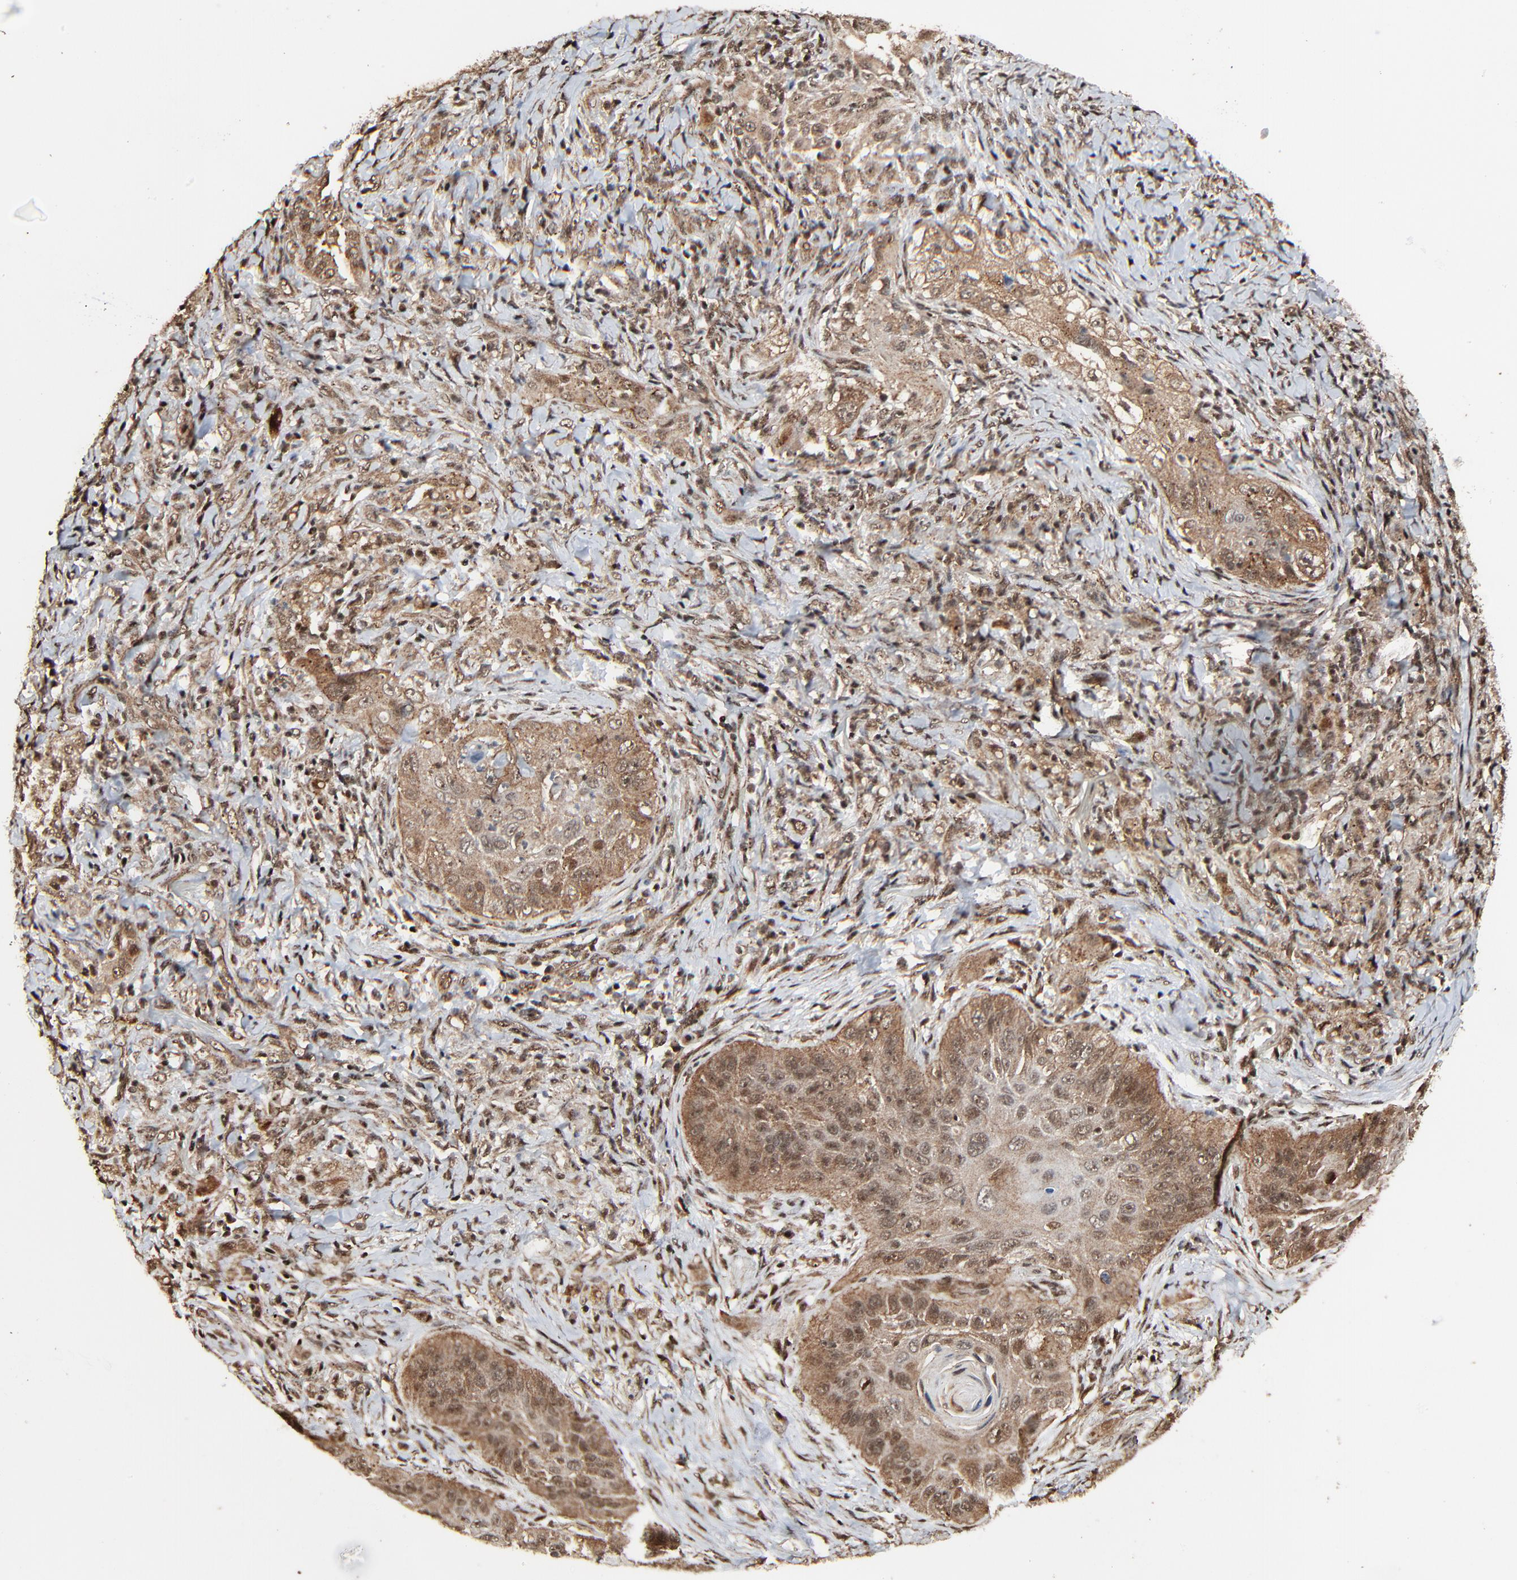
{"staining": {"intensity": "moderate", "quantity": ">75%", "location": "cytoplasmic/membranous,nuclear"}, "tissue": "lung cancer", "cell_type": "Tumor cells", "image_type": "cancer", "snomed": [{"axis": "morphology", "description": "Squamous cell carcinoma, NOS"}, {"axis": "topography", "description": "Lung"}], "caption": "Squamous cell carcinoma (lung) tissue shows moderate cytoplasmic/membranous and nuclear positivity in approximately >75% of tumor cells The protein is stained brown, and the nuclei are stained in blue (DAB IHC with brightfield microscopy, high magnification).", "gene": "RHOJ", "patient": {"sex": "female", "age": 67}}